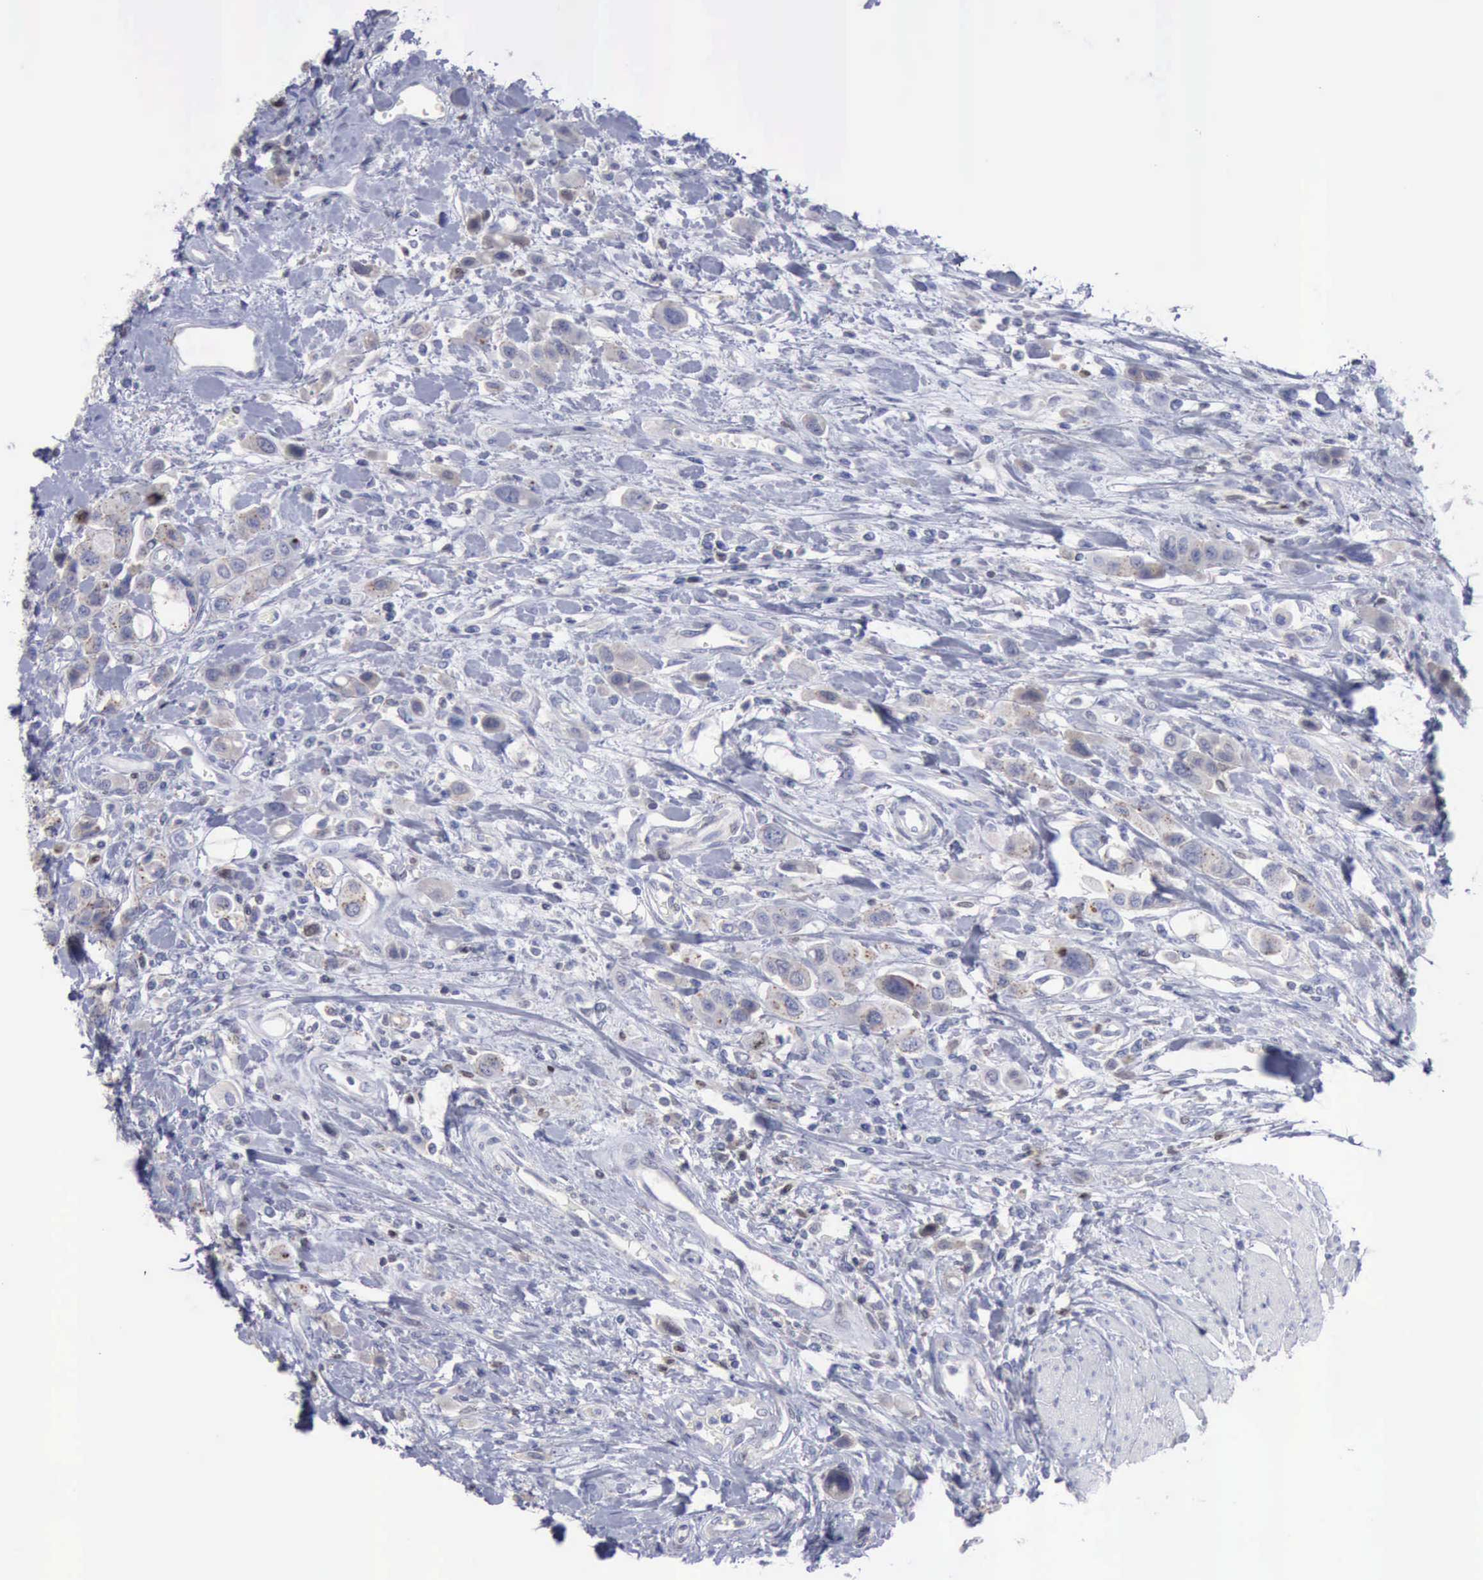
{"staining": {"intensity": "negative", "quantity": "none", "location": "none"}, "tissue": "urothelial cancer", "cell_type": "Tumor cells", "image_type": "cancer", "snomed": [{"axis": "morphology", "description": "Urothelial carcinoma, High grade"}, {"axis": "topography", "description": "Urinary bladder"}], "caption": "Immunohistochemical staining of human urothelial cancer reveals no significant expression in tumor cells.", "gene": "SATB2", "patient": {"sex": "male", "age": 50}}